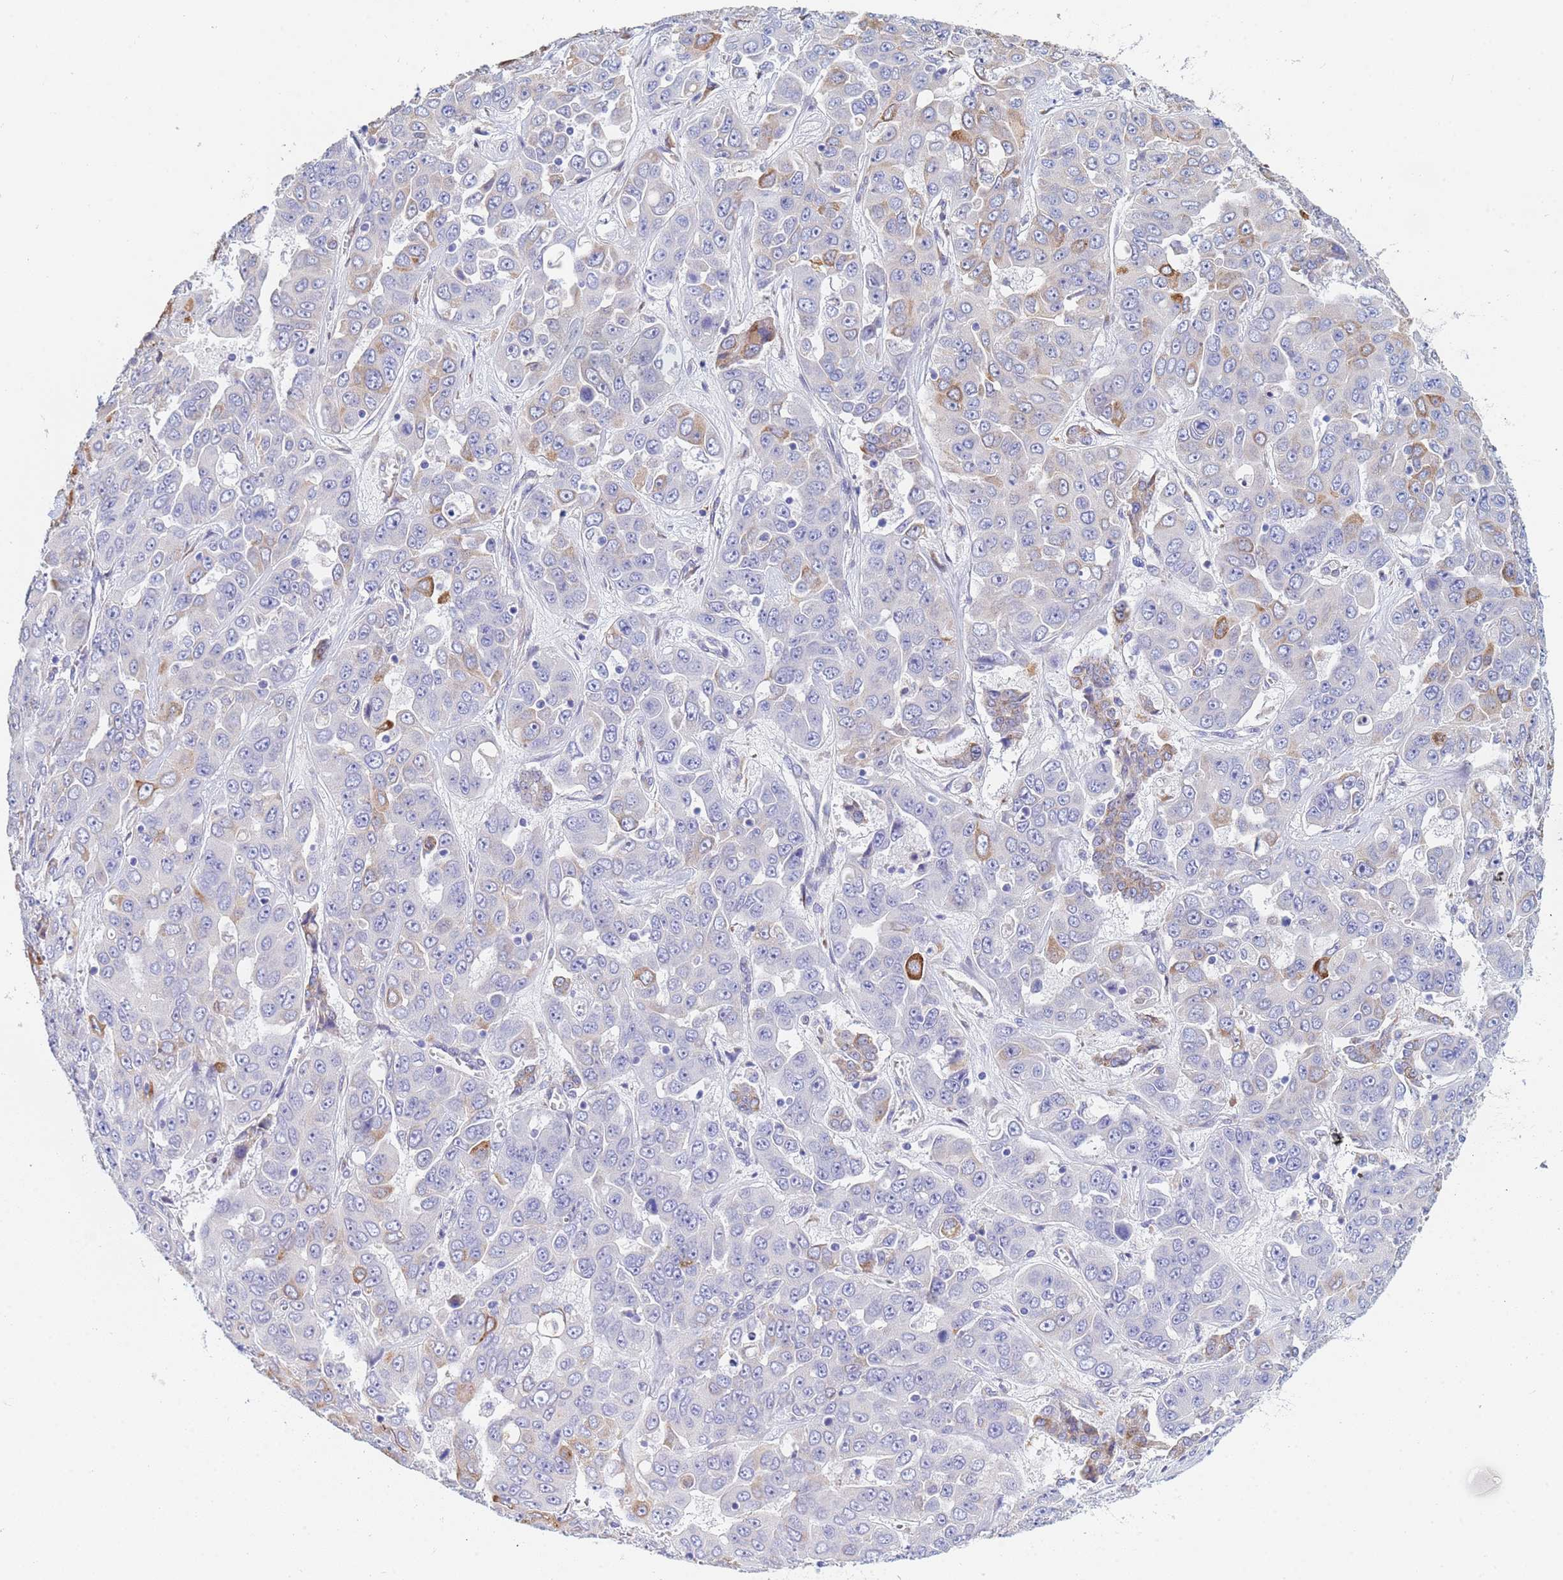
{"staining": {"intensity": "weak", "quantity": "<25%", "location": "cytoplasmic/membranous"}, "tissue": "liver cancer", "cell_type": "Tumor cells", "image_type": "cancer", "snomed": [{"axis": "morphology", "description": "Cholangiocarcinoma"}, {"axis": "topography", "description": "Liver"}], "caption": "This is an immunohistochemistry (IHC) micrograph of human liver cancer (cholangiocarcinoma). There is no expression in tumor cells.", "gene": "GDAP2", "patient": {"sex": "female", "age": 52}}